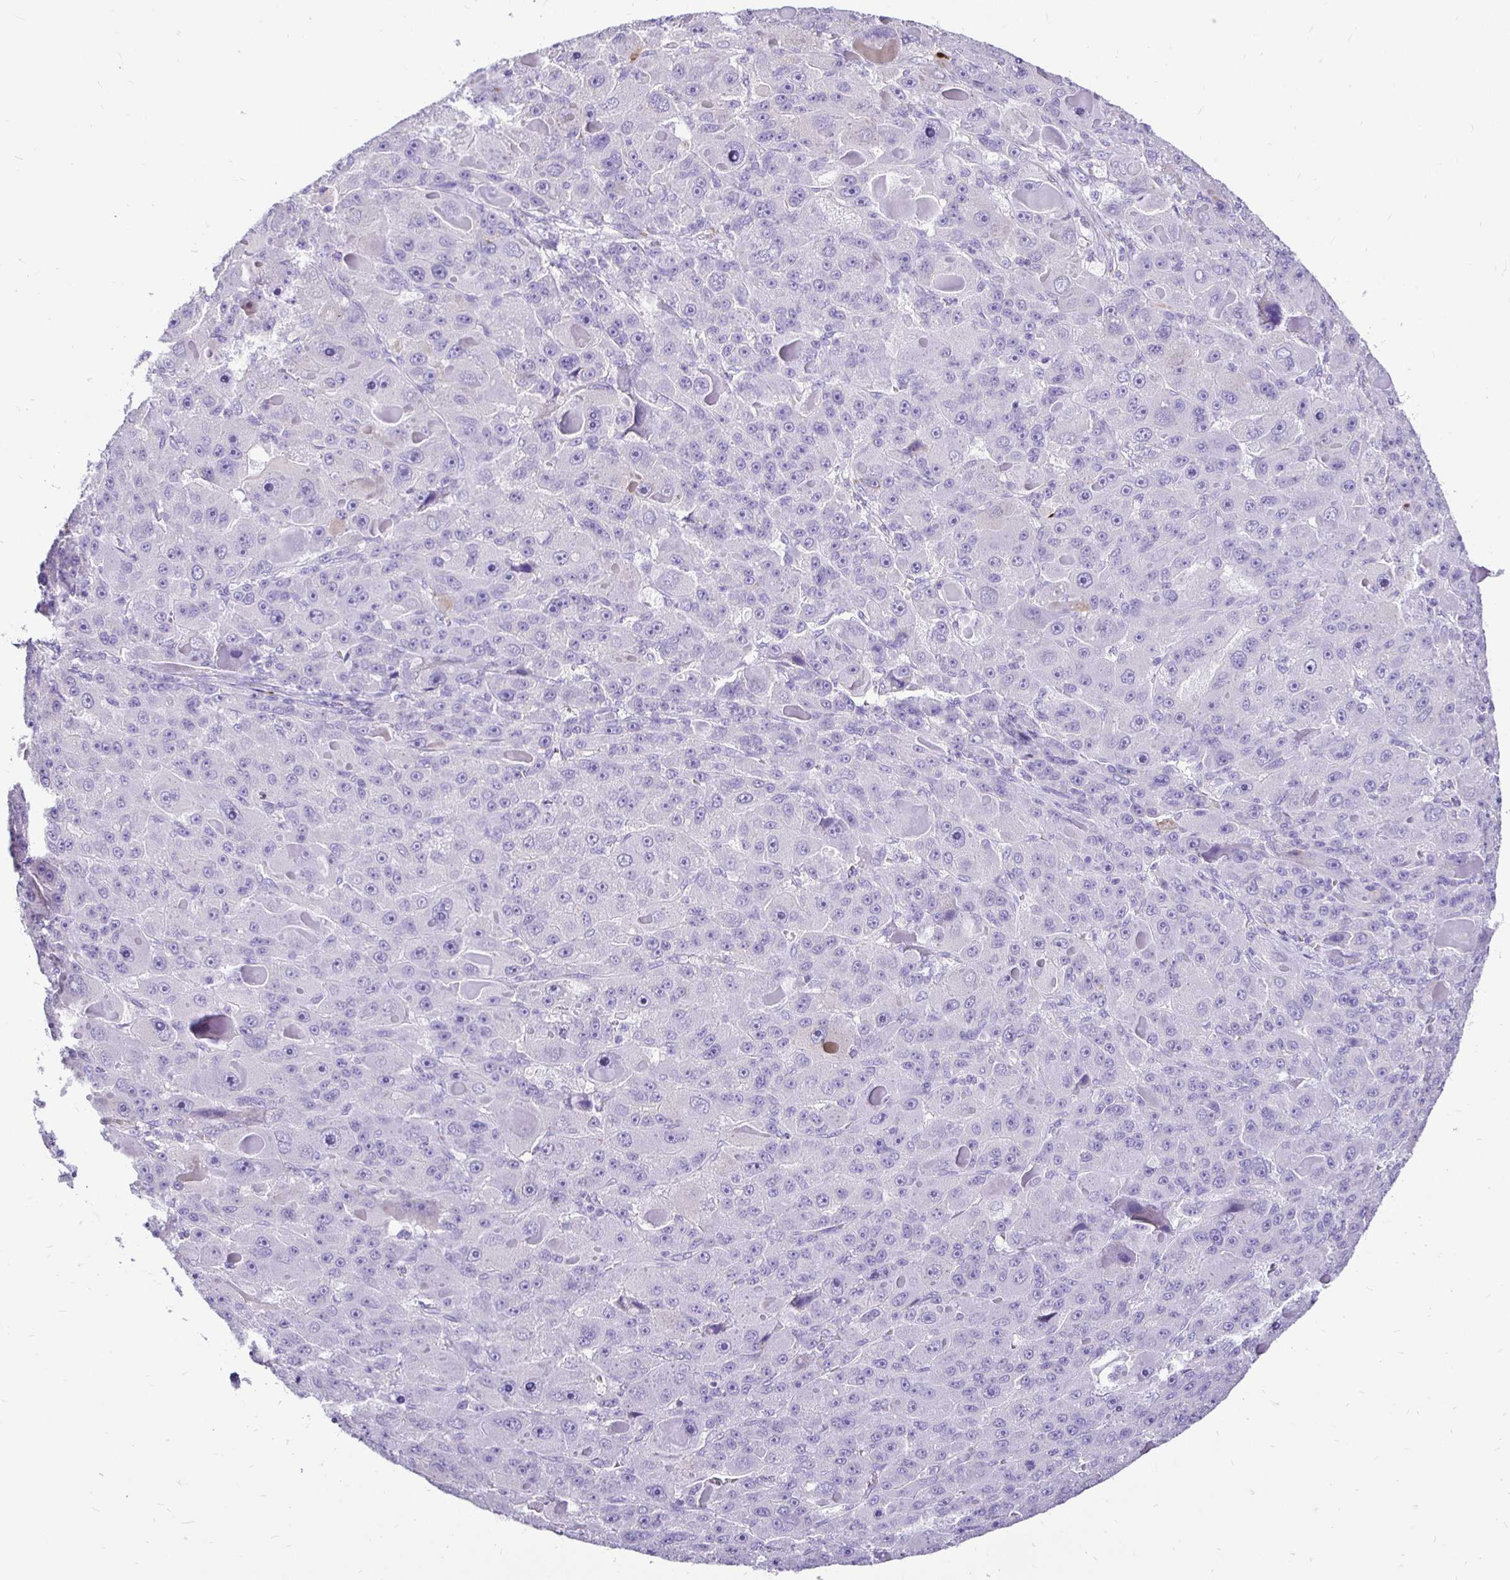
{"staining": {"intensity": "negative", "quantity": "none", "location": "none"}, "tissue": "liver cancer", "cell_type": "Tumor cells", "image_type": "cancer", "snomed": [{"axis": "morphology", "description": "Carcinoma, Hepatocellular, NOS"}, {"axis": "topography", "description": "Liver"}], "caption": "Immunohistochemical staining of human liver cancer exhibits no significant positivity in tumor cells. (Brightfield microscopy of DAB (3,3'-diaminobenzidine) immunohistochemistry at high magnification).", "gene": "TAF1D", "patient": {"sex": "male", "age": 76}}